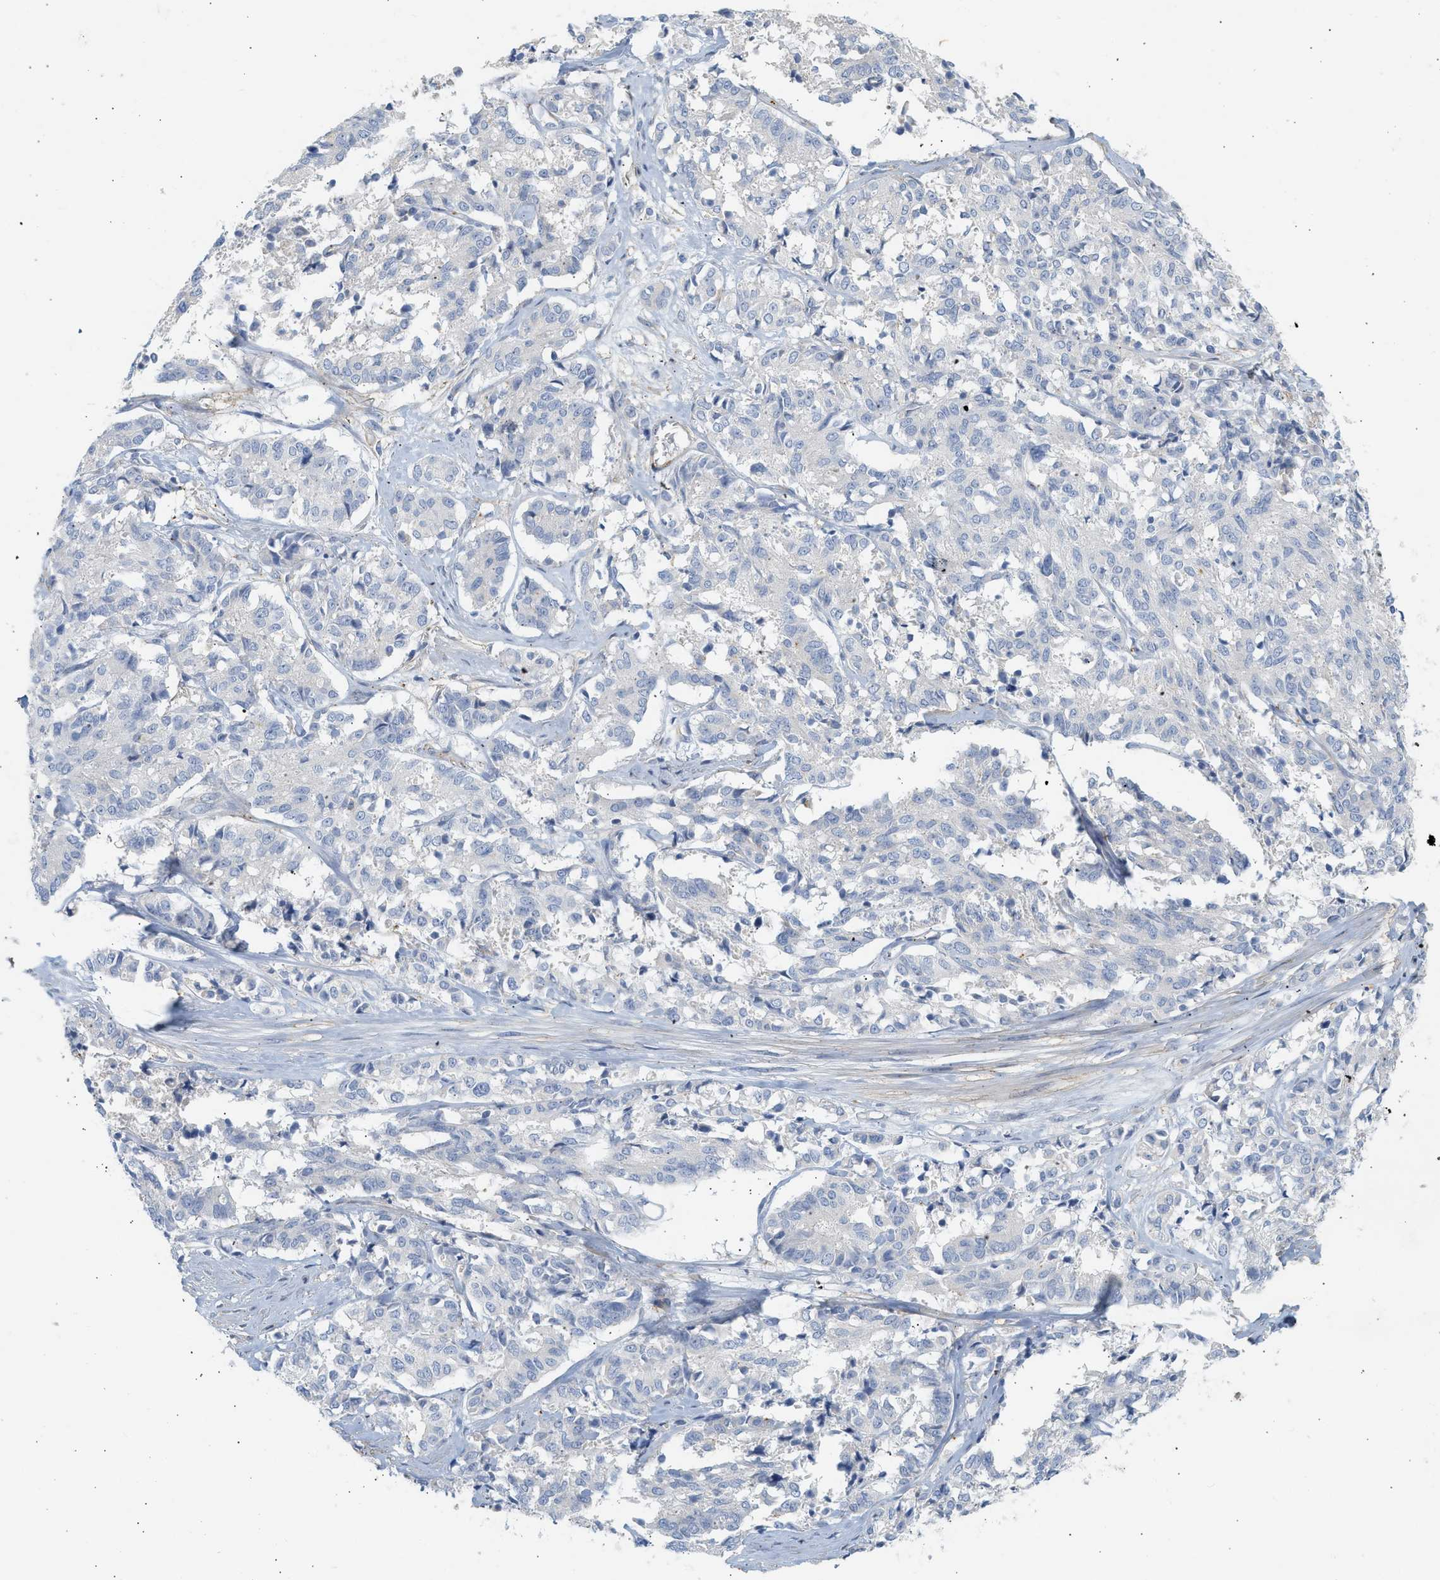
{"staining": {"intensity": "negative", "quantity": "none", "location": "none"}, "tissue": "cervical cancer", "cell_type": "Tumor cells", "image_type": "cancer", "snomed": [{"axis": "morphology", "description": "Squamous cell carcinoma, NOS"}, {"axis": "topography", "description": "Cervix"}], "caption": "A histopathology image of human cervical squamous cell carcinoma is negative for staining in tumor cells.", "gene": "BVES", "patient": {"sex": "female", "age": 35}}